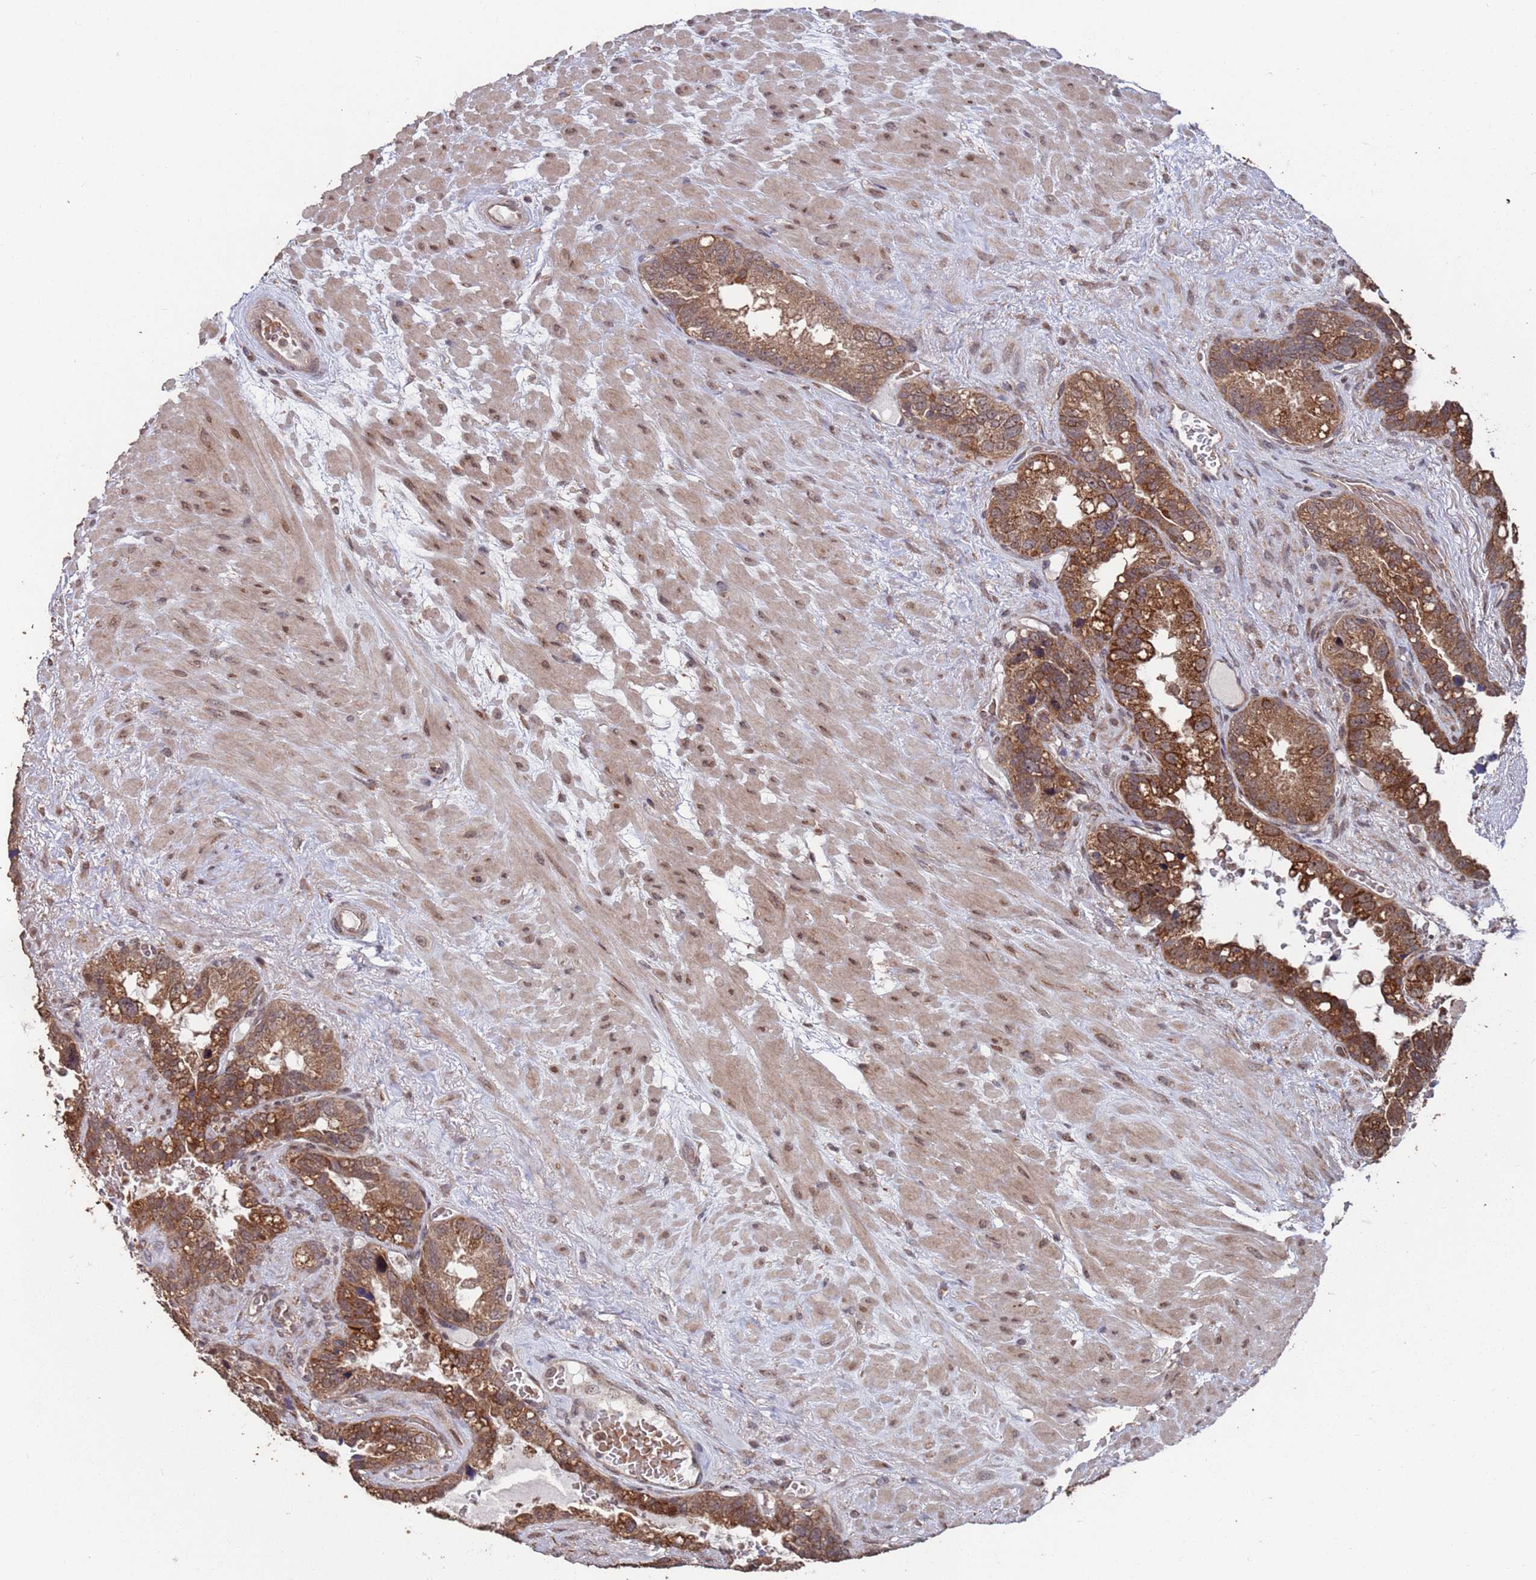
{"staining": {"intensity": "moderate", "quantity": ">75%", "location": "cytoplasmic/membranous"}, "tissue": "seminal vesicle", "cell_type": "Glandular cells", "image_type": "normal", "snomed": [{"axis": "morphology", "description": "Normal tissue, NOS"}, {"axis": "topography", "description": "Seminal veicle"}], "caption": "Seminal vesicle stained with a brown dye demonstrates moderate cytoplasmic/membranous positive expression in approximately >75% of glandular cells.", "gene": "PRR7", "patient": {"sex": "male", "age": 80}}